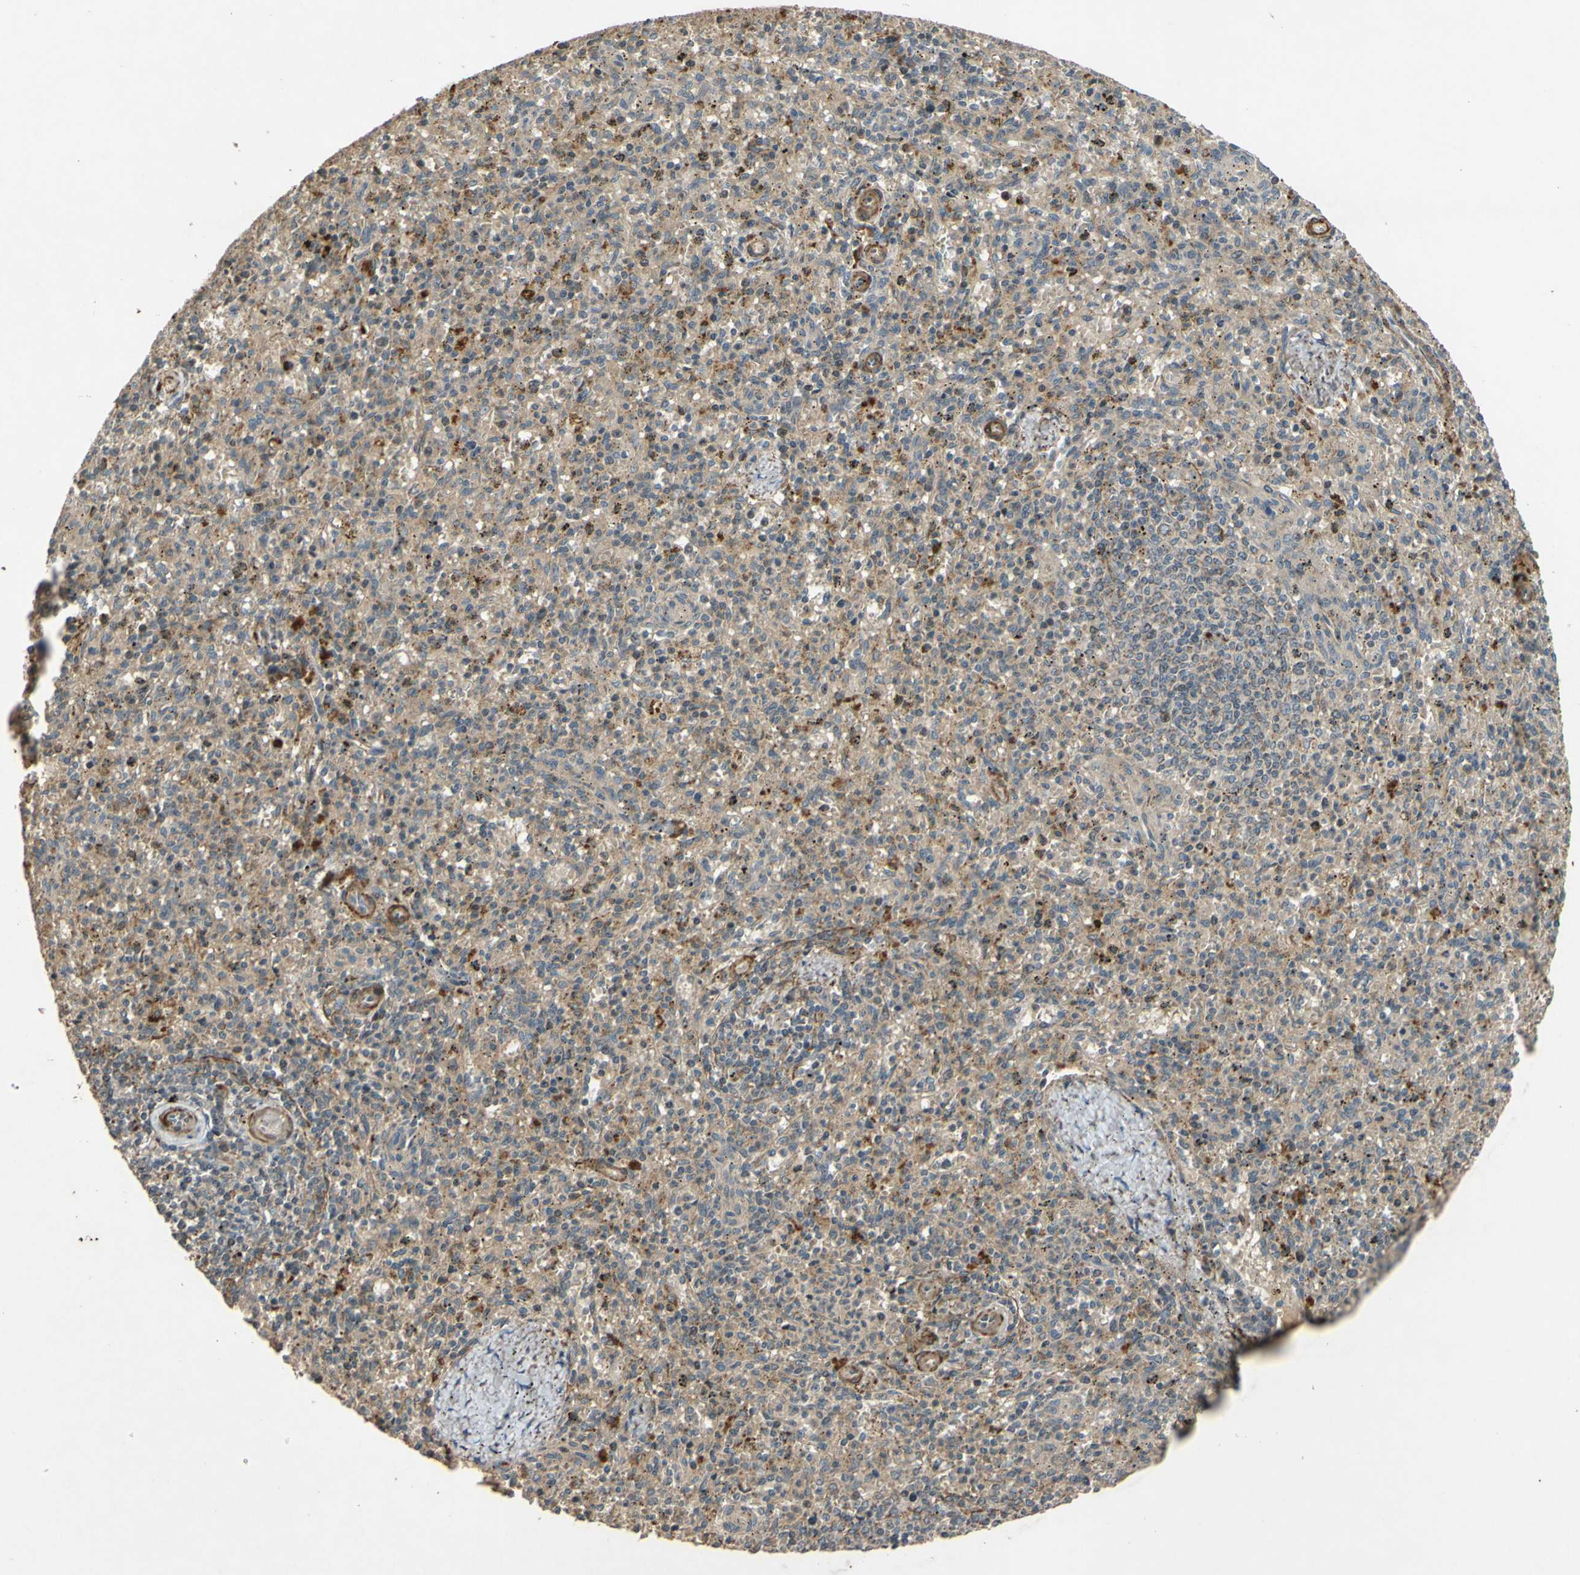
{"staining": {"intensity": "moderate", "quantity": "<25%", "location": "cytoplasmic/membranous"}, "tissue": "spleen", "cell_type": "Cells in red pulp", "image_type": "normal", "snomed": [{"axis": "morphology", "description": "Normal tissue, NOS"}, {"axis": "topography", "description": "Spleen"}], "caption": "High-power microscopy captured an immunohistochemistry histopathology image of unremarkable spleen, revealing moderate cytoplasmic/membranous expression in about <25% of cells in red pulp. Nuclei are stained in blue.", "gene": "PARD6A", "patient": {"sex": "male", "age": 72}}